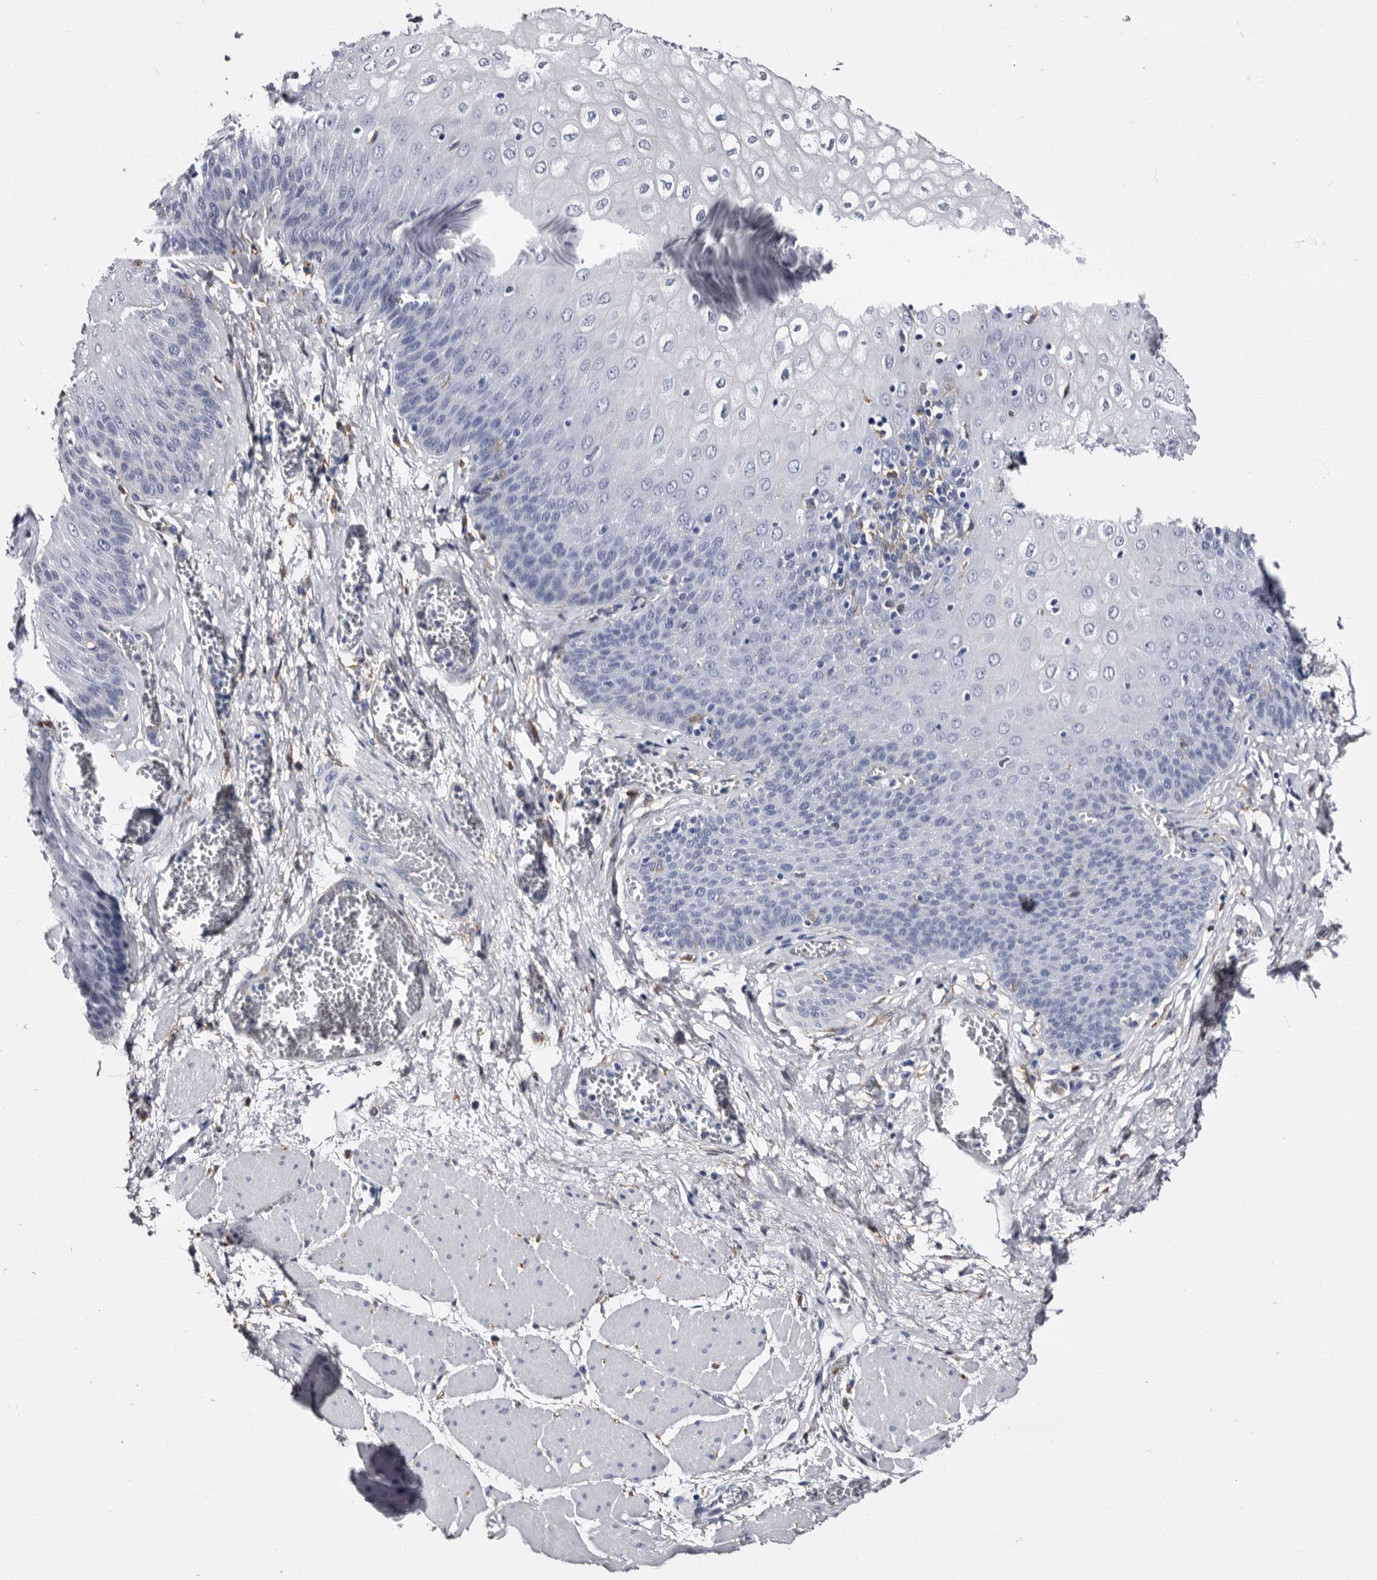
{"staining": {"intensity": "negative", "quantity": "none", "location": "none"}, "tissue": "esophagus", "cell_type": "Squamous epithelial cells", "image_type": "normal", "snomed": [{"axis": "morphology", "description": "Normal tissue, NOS"}, {"axis": "topography", "description": "Esophagus"}], "caption": "IHC photomicrograph of benign human esophagus stained for a protein (brown), which reveals no positivity in squamous epithelial cells.", "gene": "EPB41L3", "patient": {"sex": "male", "age": 60}}